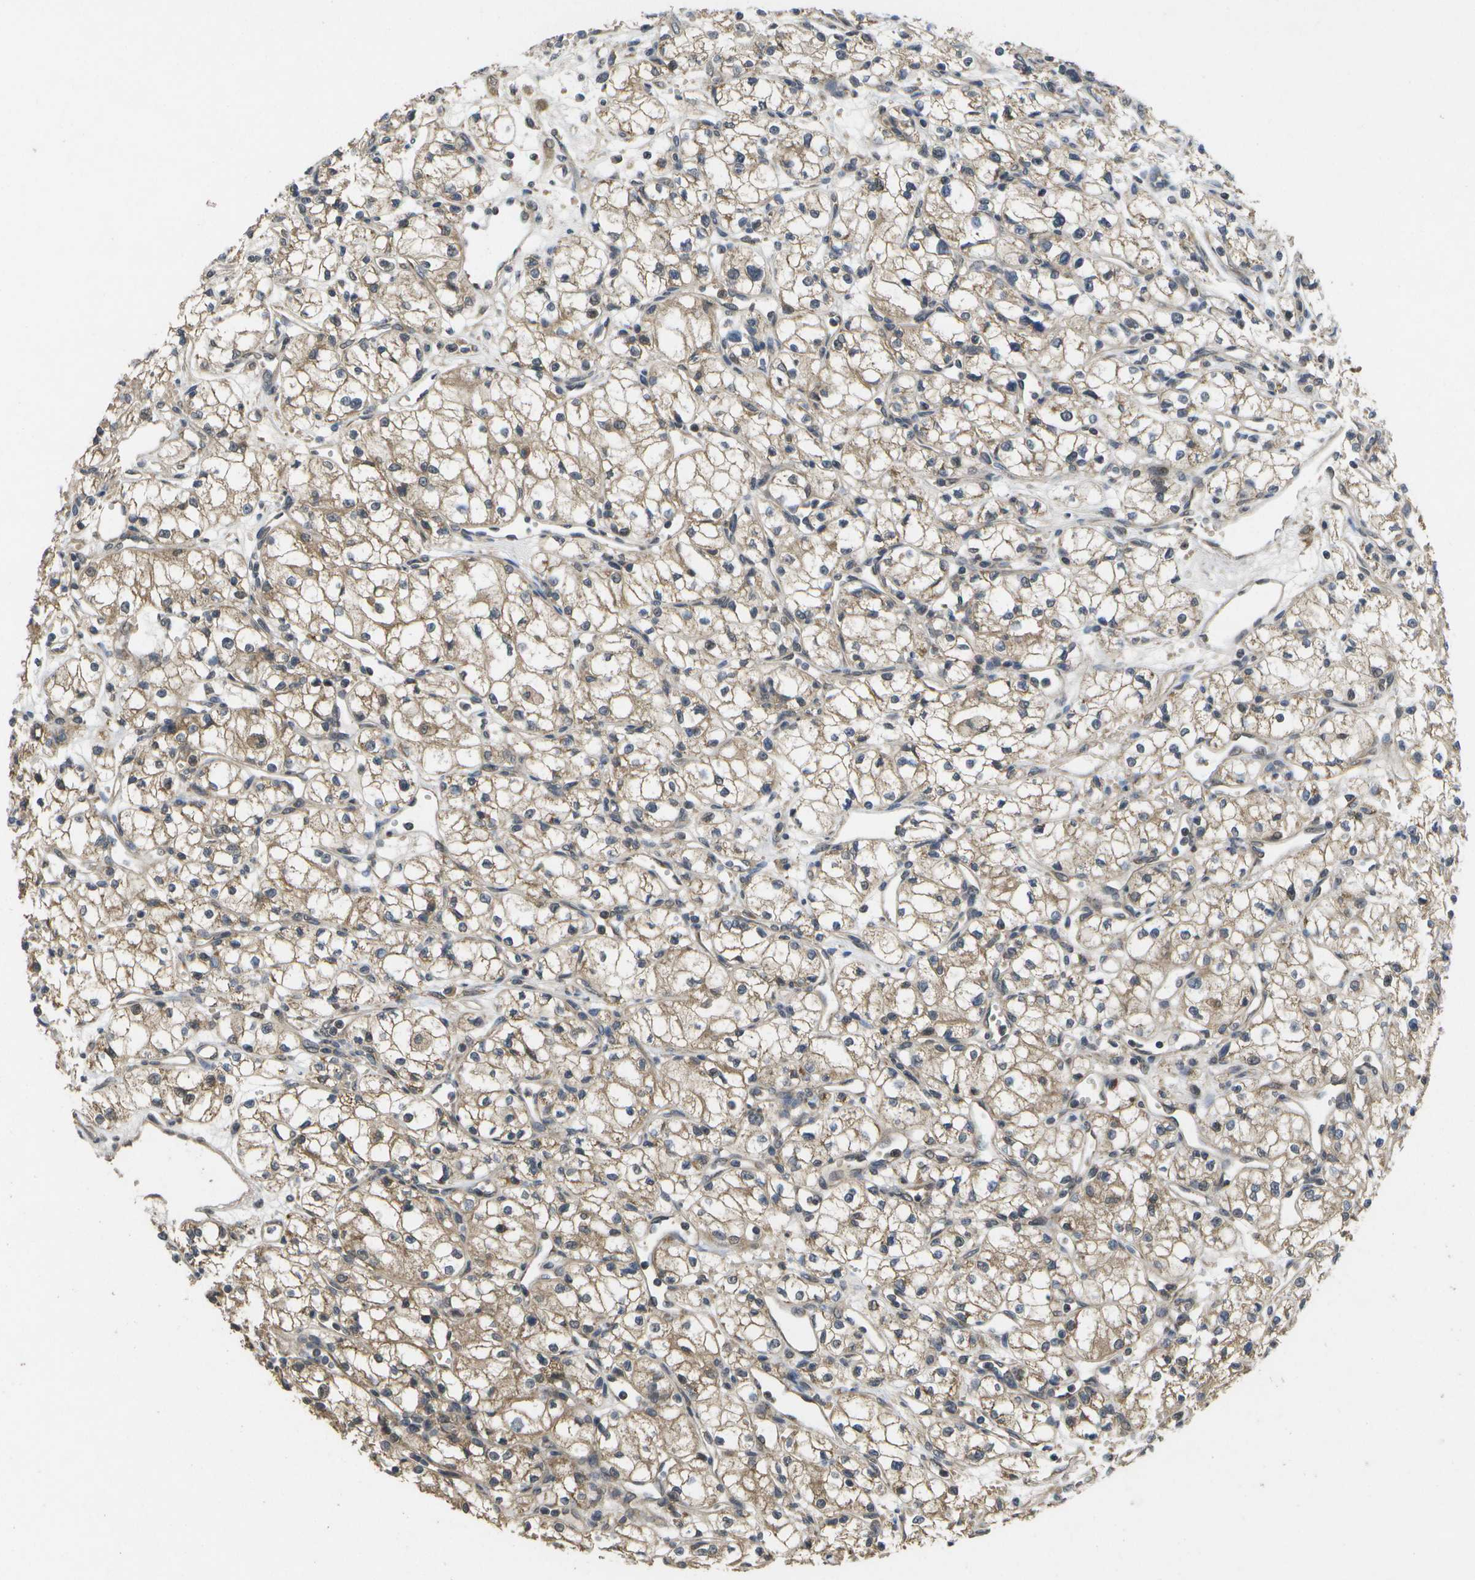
{"staining": {"intensity": "weak", "quantity": ">75%", "location": "cytoplasmic/membranous"}, "tissue": "renal cancer", "cell_type": "Tumor cells", "image_type": "cancer", "snomed": [{"axis": "morphology", "description": "Normal tissue, NOS"}, {"axis": "morphology", "description": "Adenocarcinoma, NOS"}, {"axis": "topography", "description": "Kidney"}], "caption": "Weak cytoplasmic/membranous protein staining is seen in approximately >75% of tumor cells in adenocarcinoma (renal).", "gene": "ALAS1", "patient": {"sex": "male", "age": 59}}